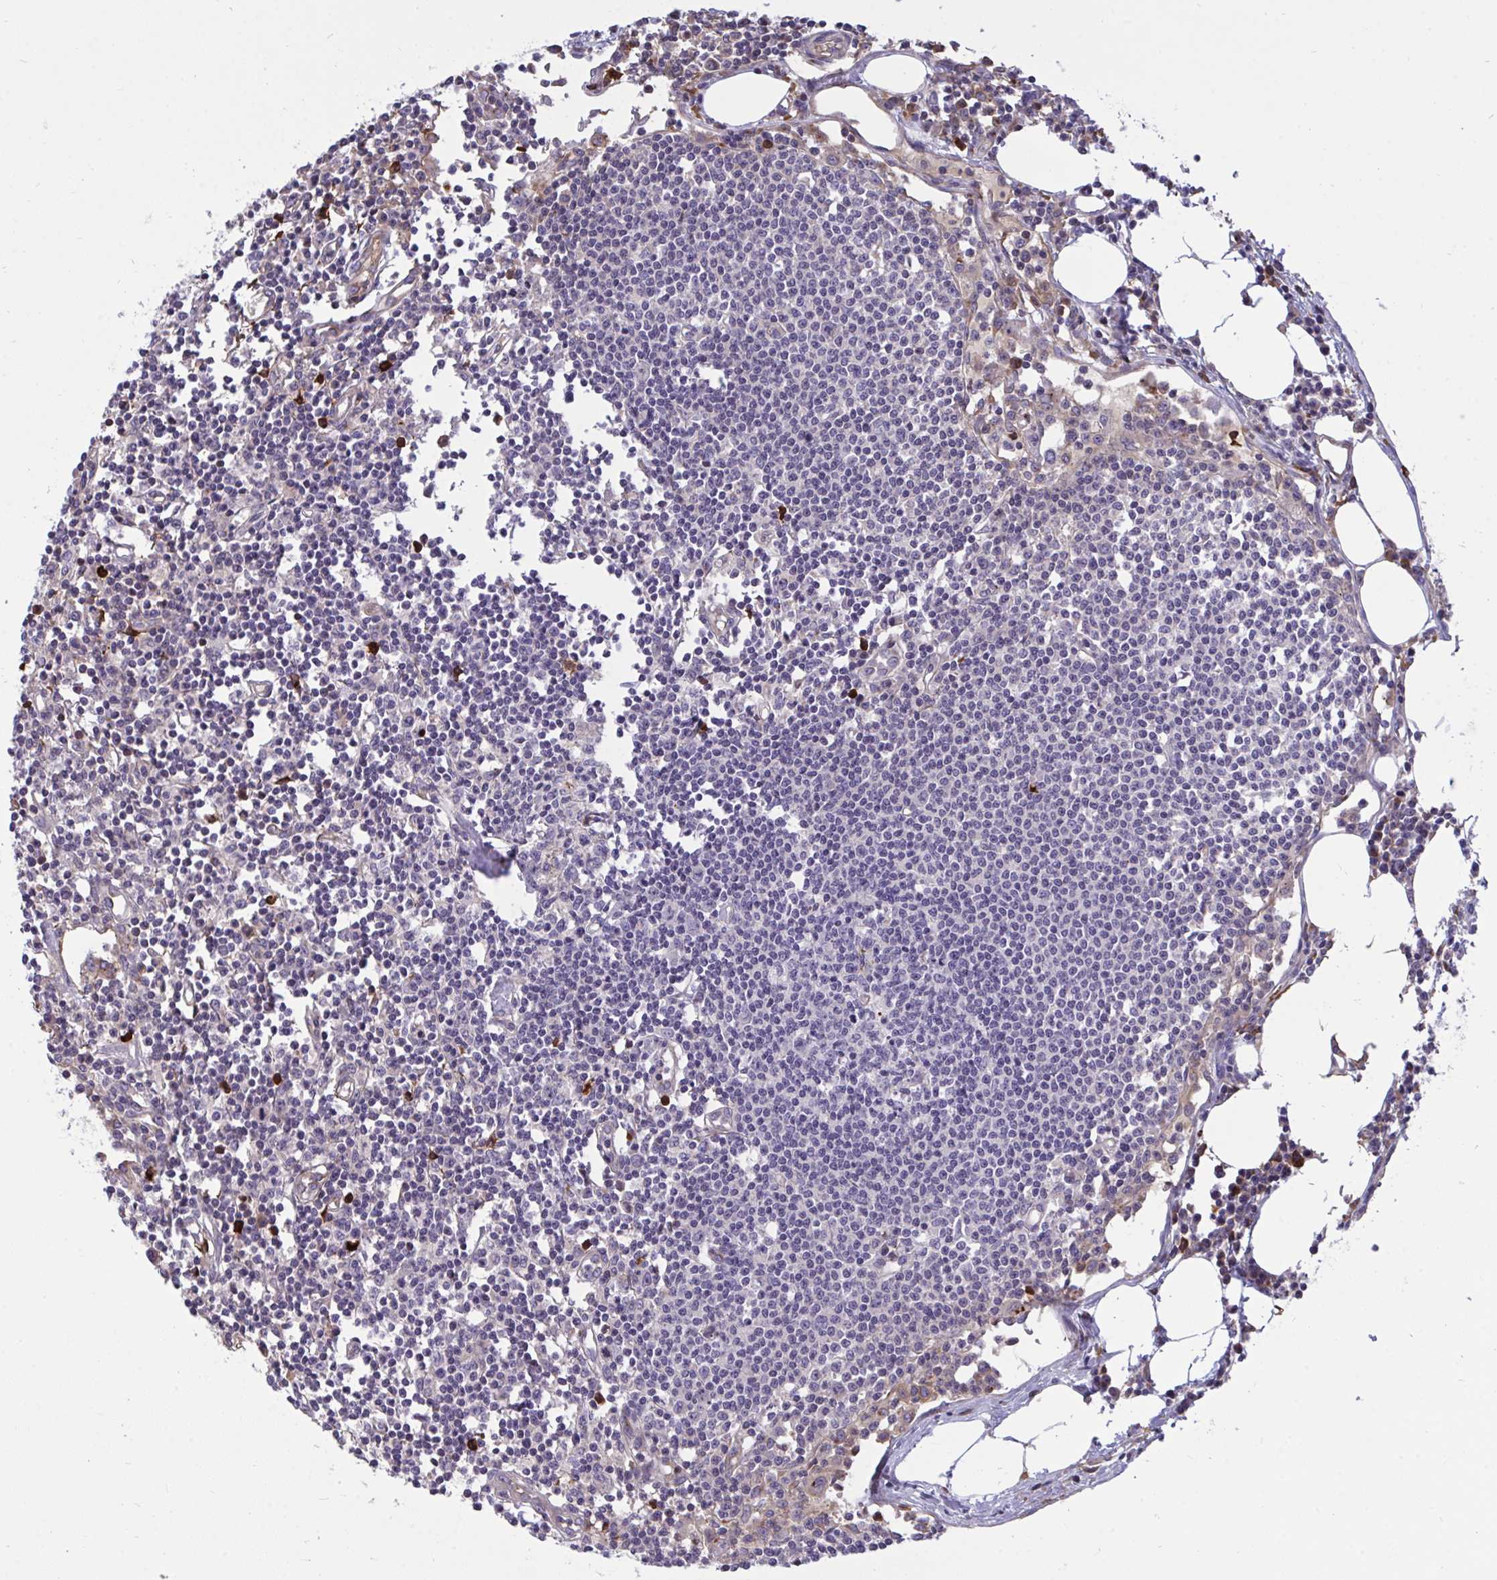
{"staining": {"intensity": "negative", "quantity": "none", "location": "none"}, "tissue": "lymph node", "cell_type": "Germinal center cells", "image_type": "normal", "snomed": [{"axis": "morphology", "description": "Normal tissue, NOS"}, {"axis": "topography", "description": "Lymph node"}], "caption": "The IHC photomicrograph has no significant expression in germinal center cells of lymph node. (Stains: DAB immunohistochemistry with hematoxylin counter stain, Microscopy: brightfield microscopy at high magnification).", "gene": "F2", "patient": {"sex": "female", "age": 78}}